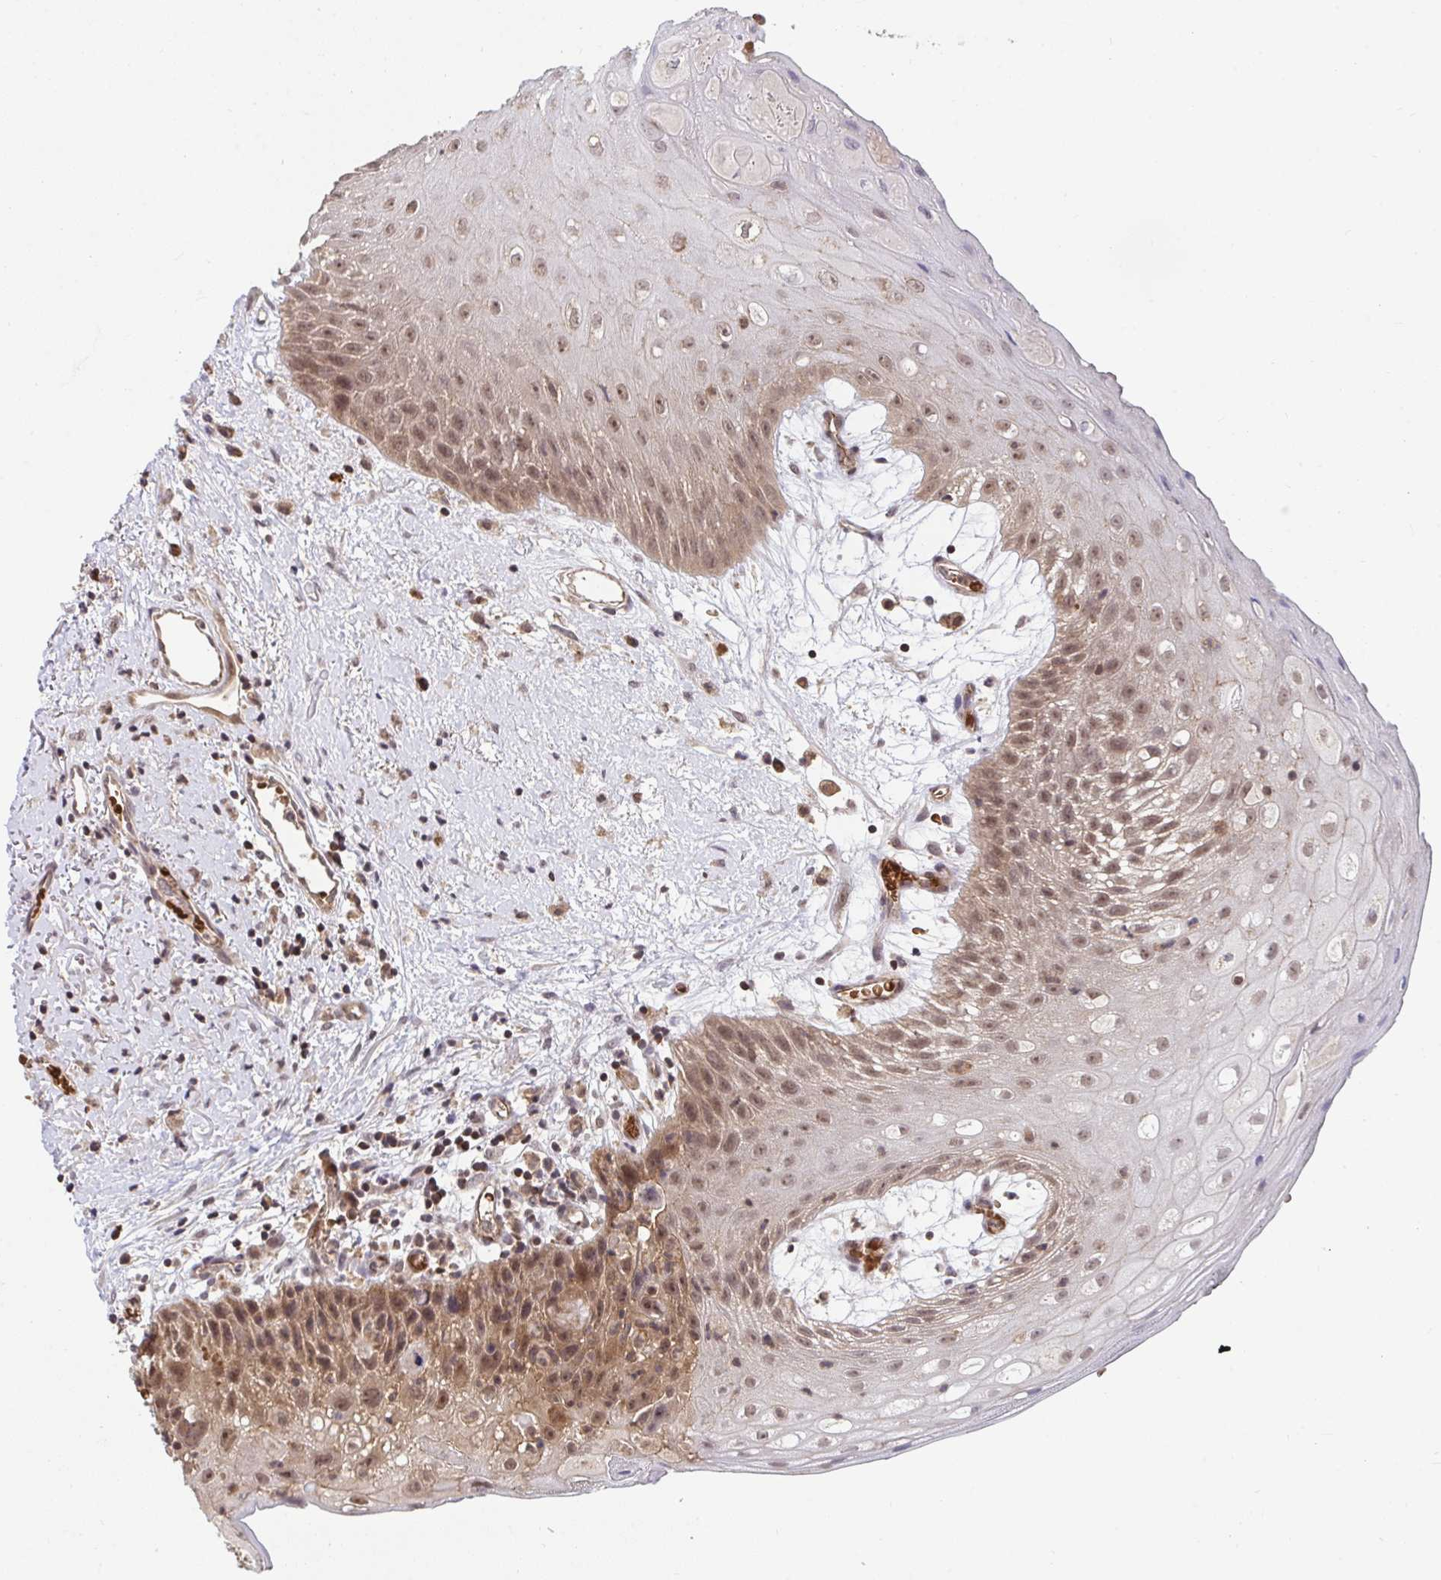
{"staining": {"intensity": "moderate", "quantity": "25%-75%", "location": "nuclear"}, "tissue": "oral mucosa", "cell_type": "Squamous epithelial cells", "image_type": "normal", "snomed": [{"axis": "morphology", "description": "Normal tissue, NOS"}, {"axis": "morphology", "description": "Squamous cell carcinoma, NOS"}, {"axis": "topography", "description": "Oral tissue"}, {"axis": "topography", "description": "Peripheral nerve tissue"}, {"axis": "topography", "description": "Head-Neck"}], "caption": "Immunohistochemistry (IHC) (DAB (3,3'-diaminobenzidine)) staining of normal human oral mucosa displays moderate nuclear protein staining in approximately 25%-75% of squamous epithelial cells.", "gene": "PPP1CA", "patient": {"sex": "female", "age": 59}}